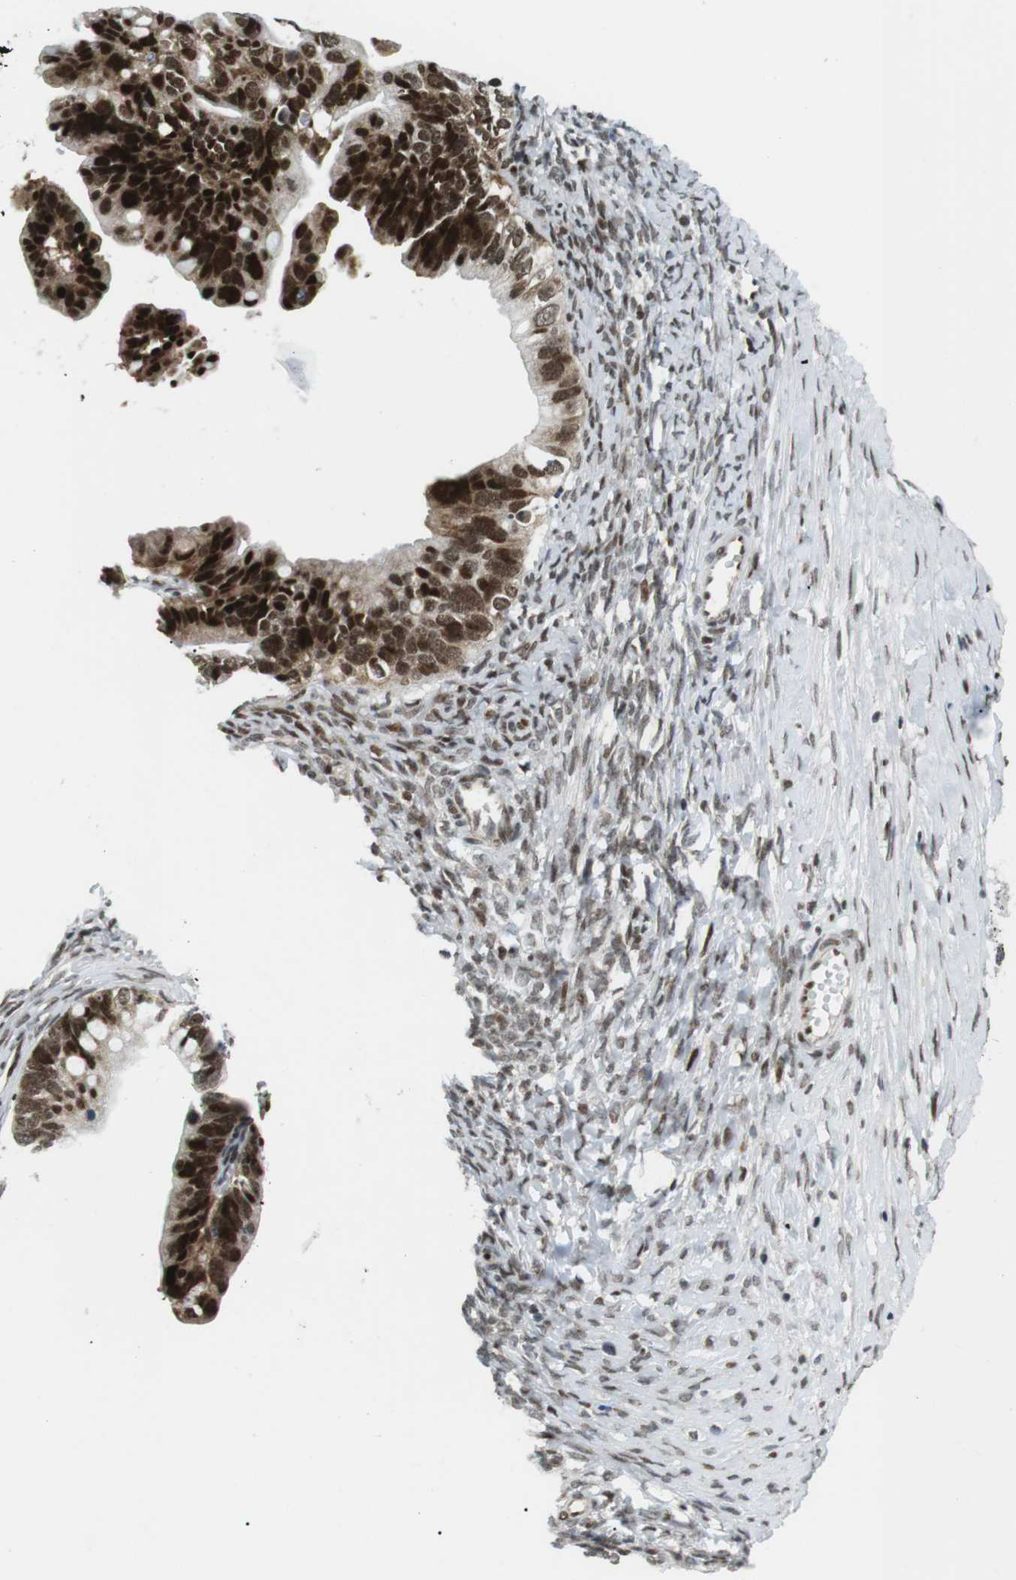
{"staining": {"intensity": "strong", "quantity": ">75%", "location": "cytoplasmic/membranous,nuclear"}, "tissue": "ovarian cancer", "cell_type": "Tumor cells", "image_type": "cancer", "snomed": [{"axis": "morphology", "description": "Cystadenocarcinoma, serous, NOS"}, {"axis": "topography", "description": "Ovary"}], "caption": "Immunohistochemistry micrograph of ovarian serous cystadenocarcinoma stained for a protein (brown), which exhibits high levels of strong cytoplasmic/membranous and nuclear staining in about >75% of tumor cells.", "gene": "CDC27", "patient": {"sex": "female", "age": 56}}